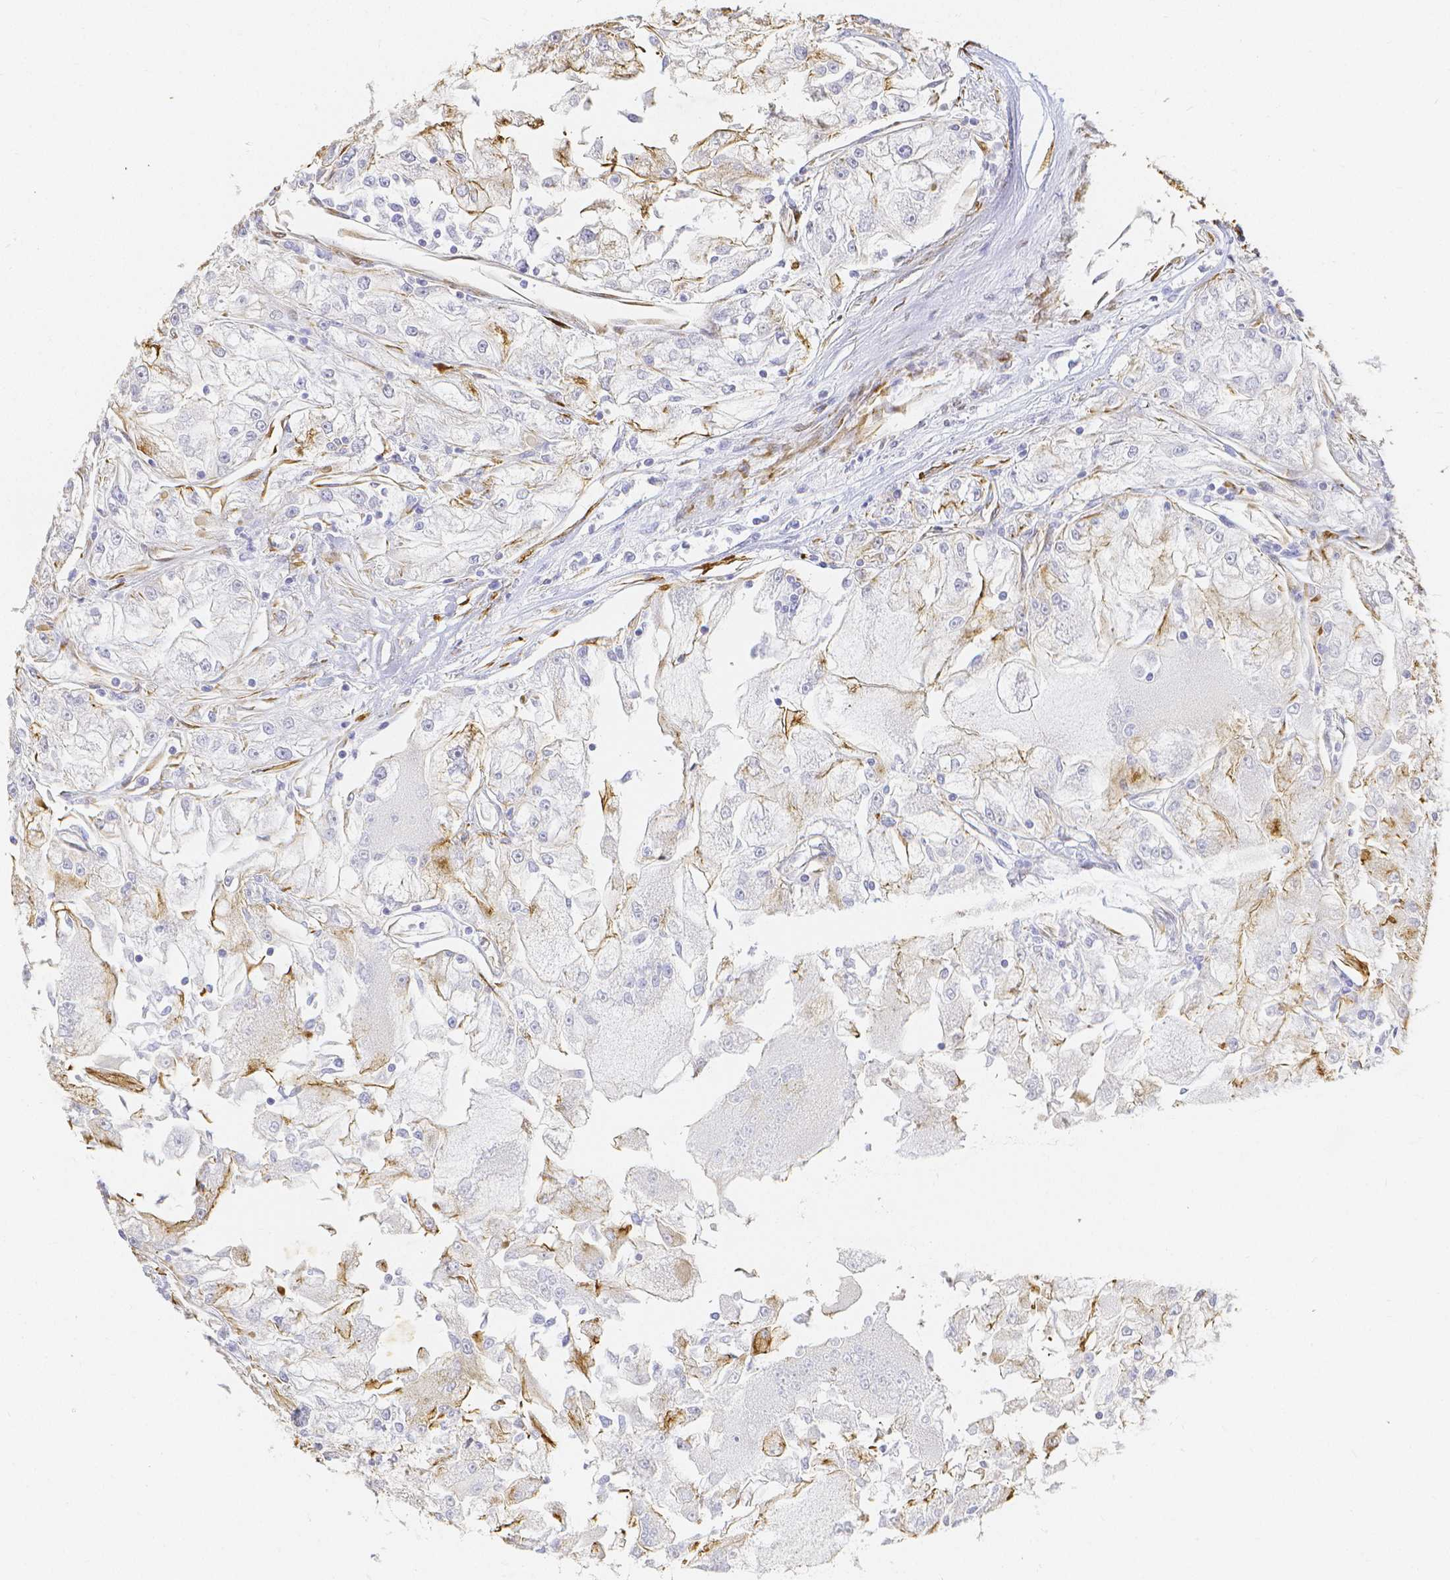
{"staining": {"intensity": "negative", "quantity": "none", "location": "none"}, "tissue": "renal cancer", "cell_type": "Tumor cells", "image_type": "cancer", "snomed": [{"axis": "morphology", "description": "Adenocarcinoma, NOS"}, {"axis": "topography", "description": "Kidney"}], "caption": "Tumor cells show no significant expression in renal adenocarcinoma.", "gene": "SMURF1", "patient": {"sex": "female", "age": 72}}